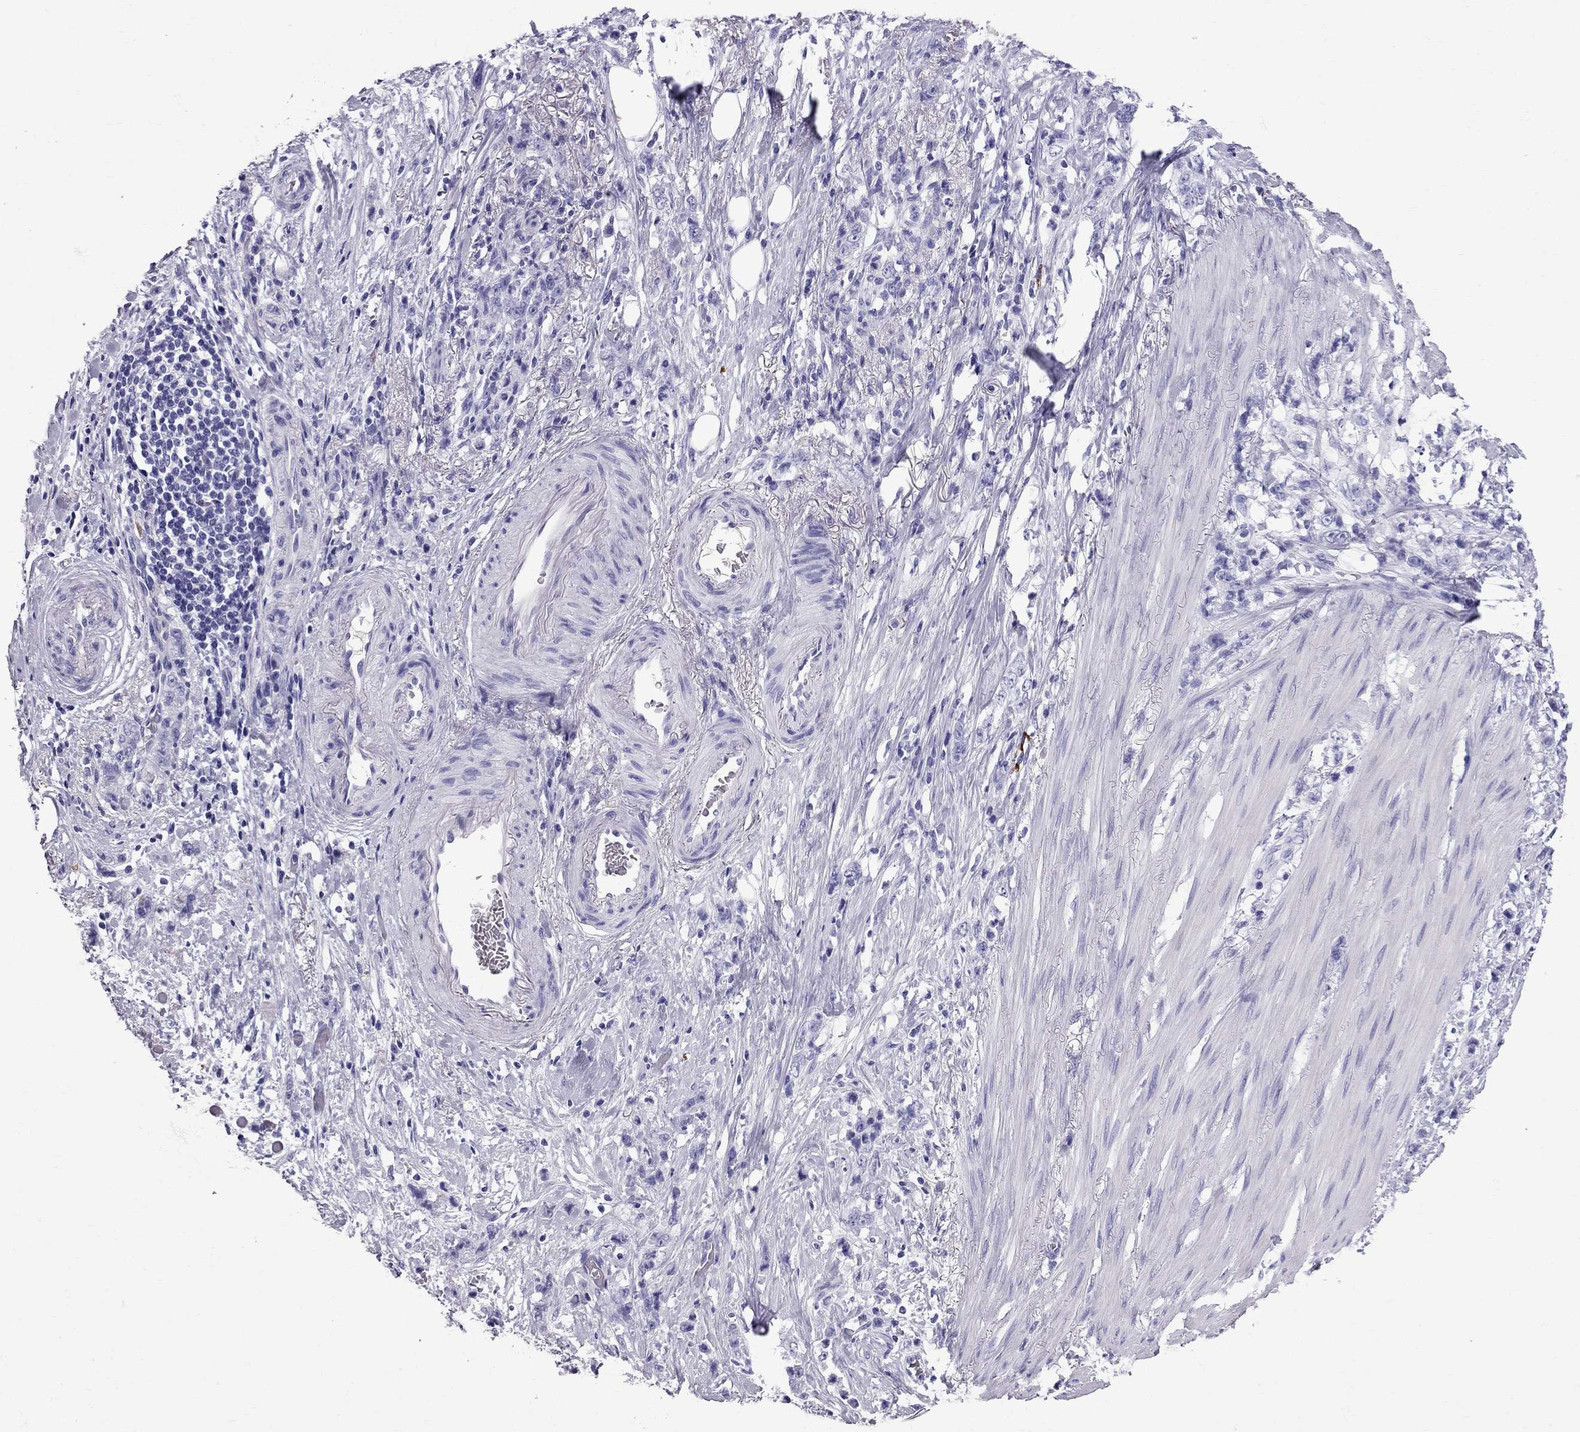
{"staining": {"intensity": "negative", "quantity": "none", "location": "none"}, "tissue": "stomach cancer", "cell_type": "Tumor cells", "image_type": "cancer", "snomed": [{"axis": "morphology", "description": "Adenocarcinoma, NOS"}, {"axis": "topography", "description": "Stomach, lower"}], "caption": "The immunohistochemistry (IHC) histopathology image has no significant staining in tumor cells of adenocarcinoma (stomach) tissue.", "gene": "SCART1", "patient": {"sex": "male", "age": 88}}